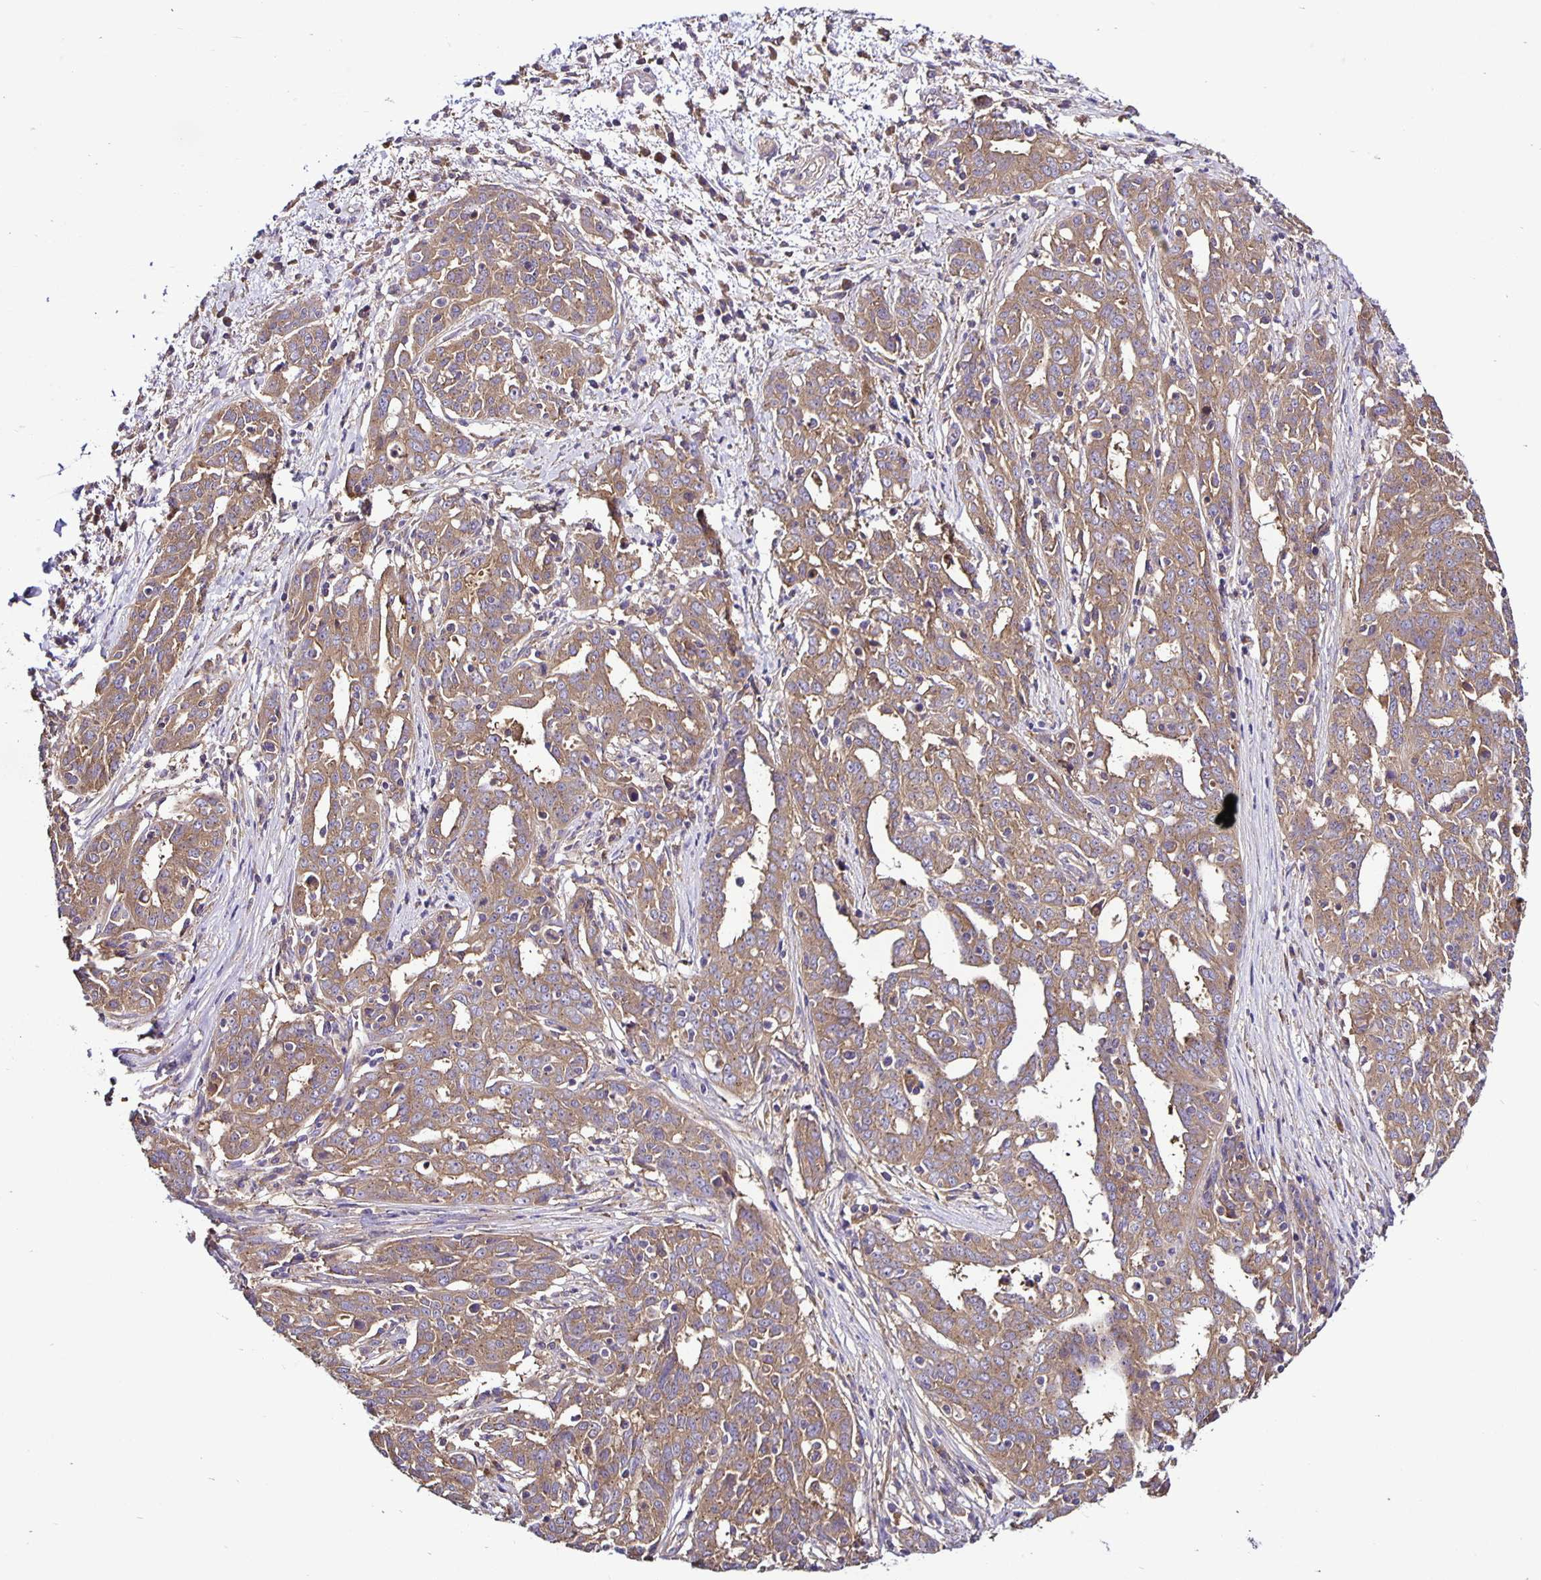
{"staining": {"intensity": "moderate", "quantity": ">75%", "location": "cytoplasmic/membranous"}, "tissue": "ovarian cancer", "cell_type": "Tumor cells", "image_type": "cancer", "snomed": [{"axis": "morphology", "description": "Cystadenocarcinoma, serous, NOS"}, {"axis": "topography", "description": "Ovary"}], "caption": "This is a histology image of immunohistochemistry (IHC) staining of serous cystadenocarcinoma (ovarian), which shows moderate positivity in the cytoplasmic/membranous of tumor cells.", "gene": "SNX5", "patient": {"sex": "female", "age": 67}}